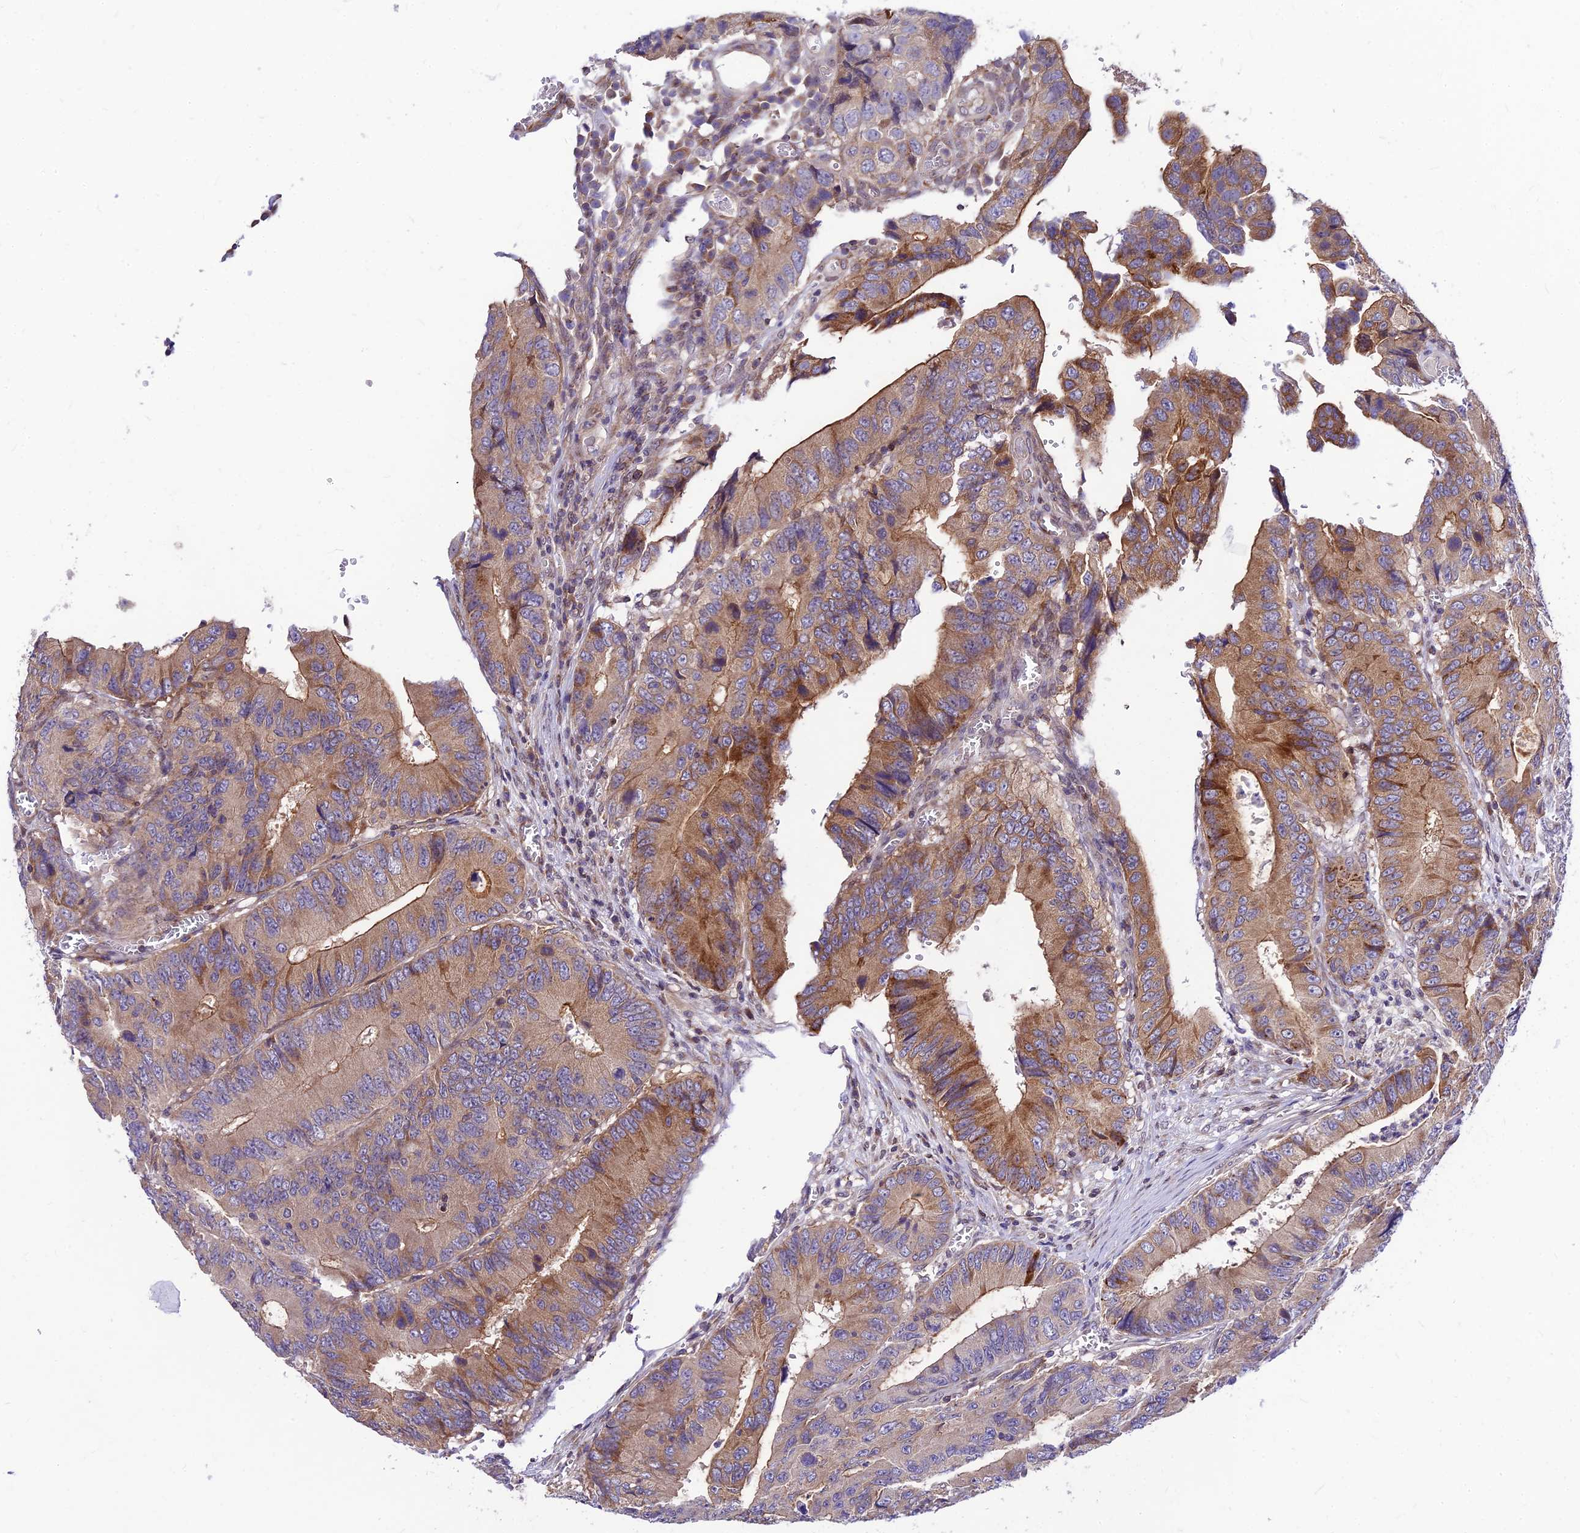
{"staining": {"intensity": "moderate", "quantity": "25%-75%", "location": "cytoplasmic/membranous"}, "tissue": "colorectal cancer", "cell_type": "Tumor cells", "image_type": "cancer", "snomed": [{"axis": "morphology", "description": "Adenocarcinoma, NOS"}, {"axis": "topography", "description": "Colon"}], "caption": "Immunohistochemical staining of human colorectal adenocarcinoma demonstrates medium levels of moderate cytoplasmic/membranous protein staining in about 25%-75% of tumor cells.", "gene": "C6orf132", "patient": {"sex": "male", "age": 85}}